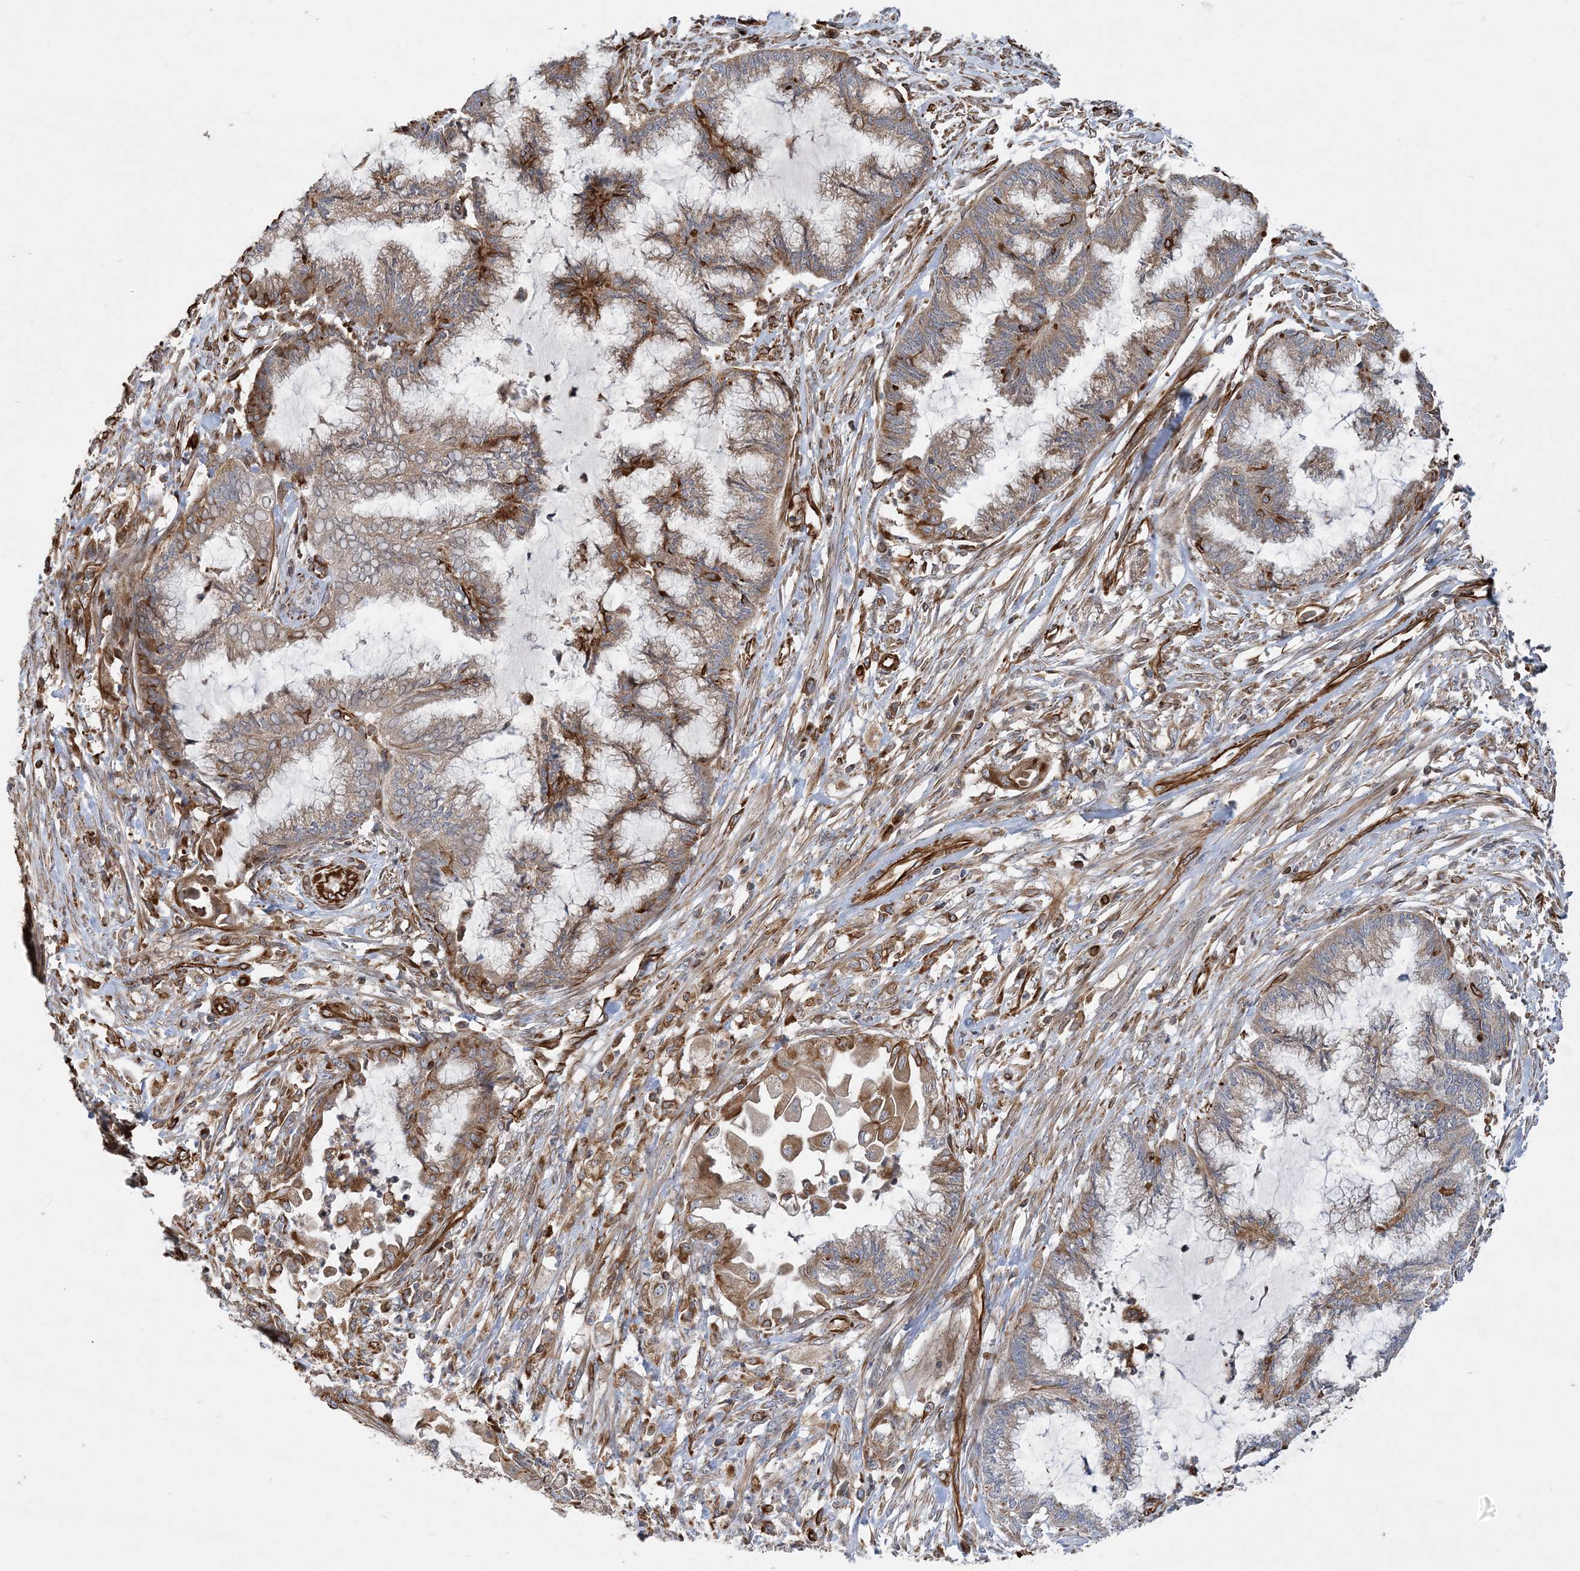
{"staining": {"intensity": "moderate", "quantity": ">75%", "location": "cytoplasmic/membranous"}, "tissue": "endometrial cancer", "cell_type": "Tumor cells", "image_type": "cancer", "snomed": [{"axis": "morphology", "description": "Adenocarcinoma, NOS"}, {"axis": "topography", "description": "Endometrium"}], "caption": "High-power microscopy captured an immunohistochemistry photomicrograph of endometrial adenocarcinoma, revealing moderate cytoplasmic/membranous staining in about >75% of tumor cells.", "gene": "FAM114A2", "patient": {"sex": "female", "age": 86}}